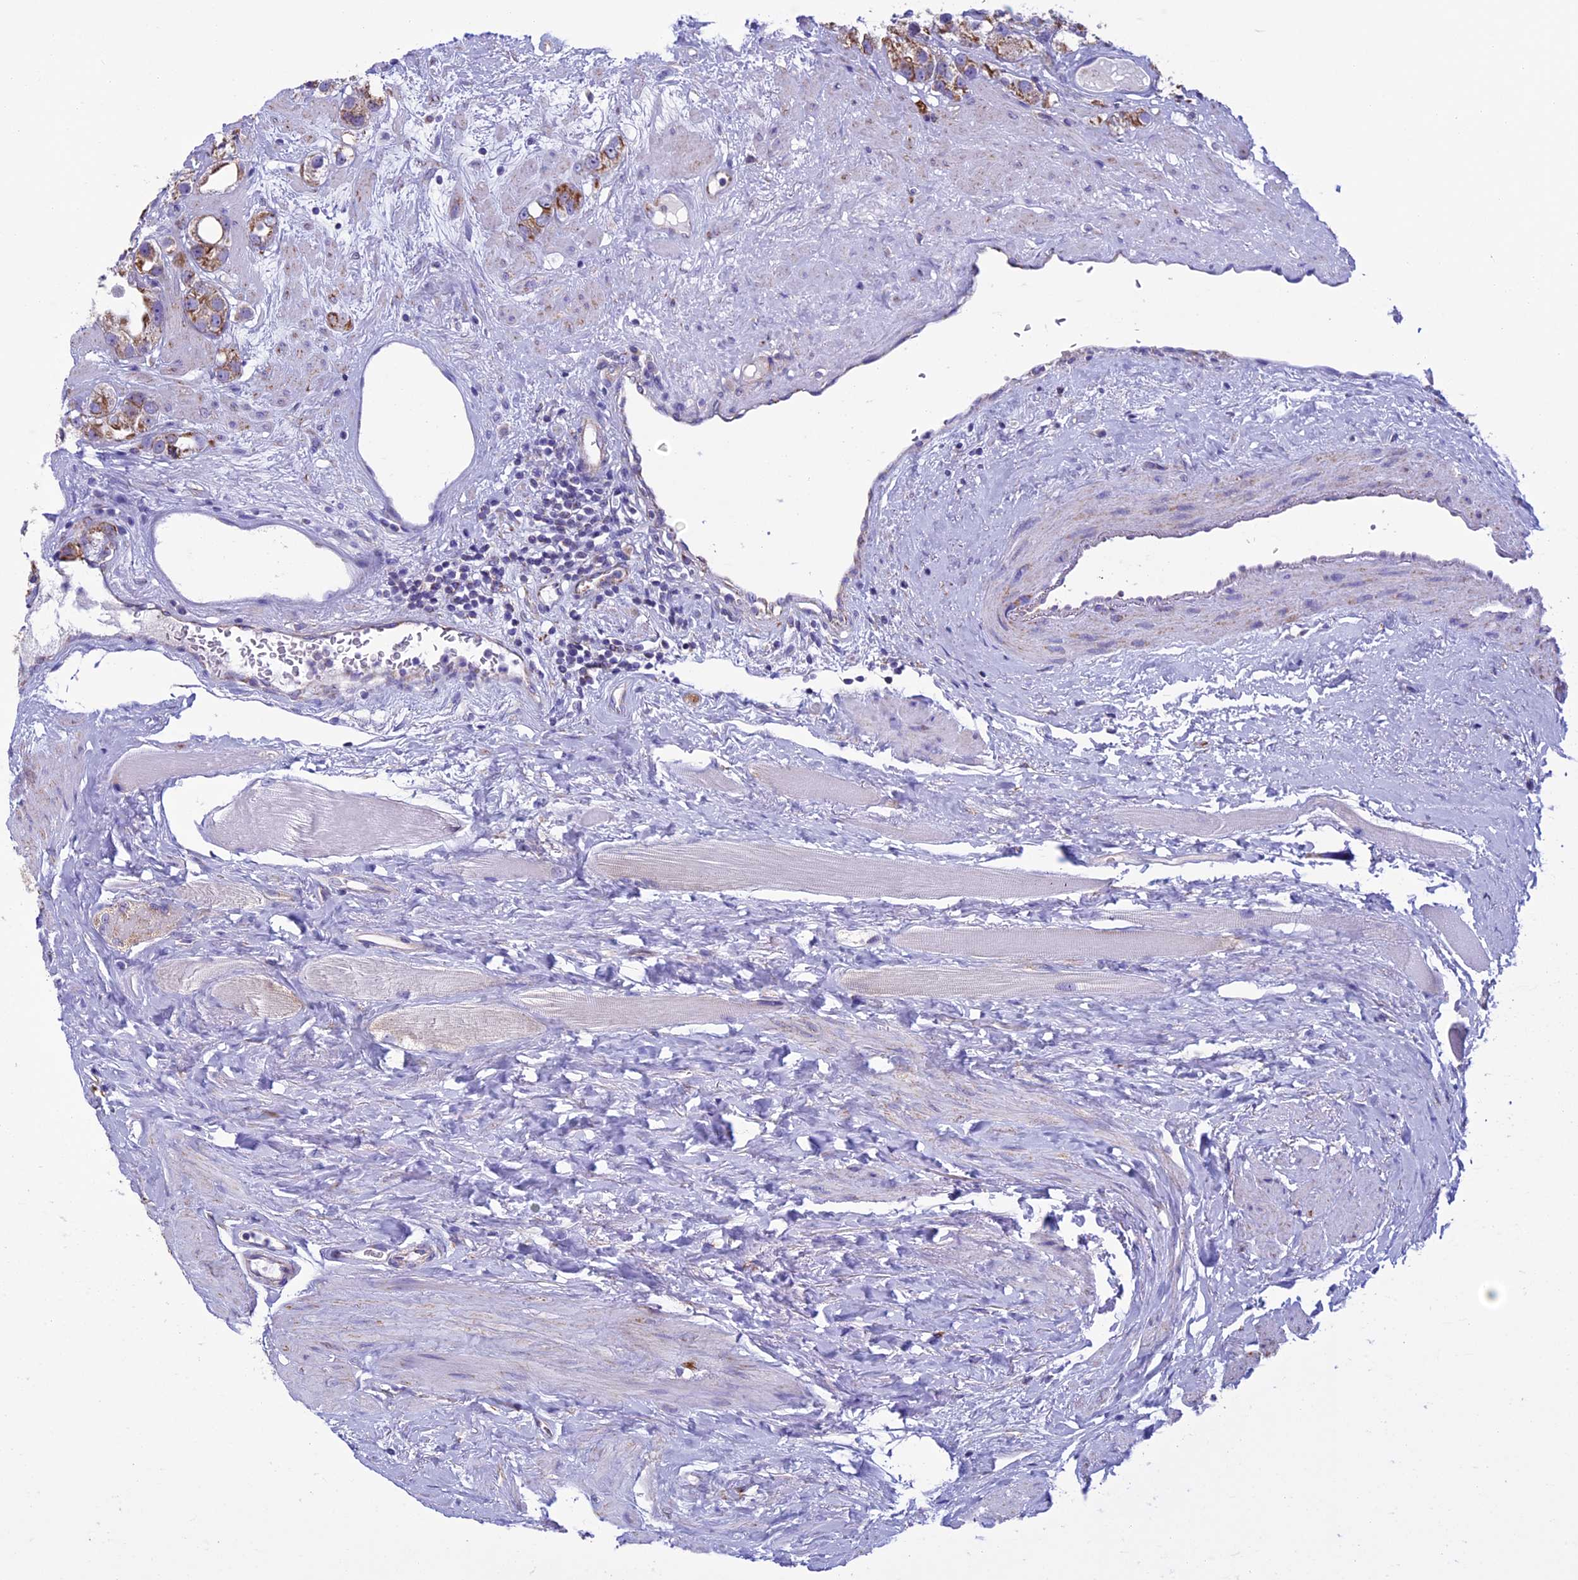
{"staining": {"intensity": "moderate", "quantity": ">75%", "location": "cytoplasmic/membranous"}, "tissue": "prostate cancer", "cell_type": "Tumor cells", "image_type": "cancer", "snomed": [{"axis": "morphology", "description": "Adenocarcinoma, NOS"}, {"axis": "topography", "description": "Prostate"}], "caption": "High-power microscopy captured an IHC histopathology image of prostate cancer, revealing moderate cytoplasmic/membranous positivity in about >75% of tumor cells. The staining is performed using DAB (3,3'-diaminobenzidine) brown chromogen to label protein expression. The nuclei are counter-stained blue using hematoxylin.", "gene": "MFSD12", "patient": {"sex": "male", "age": 79}}